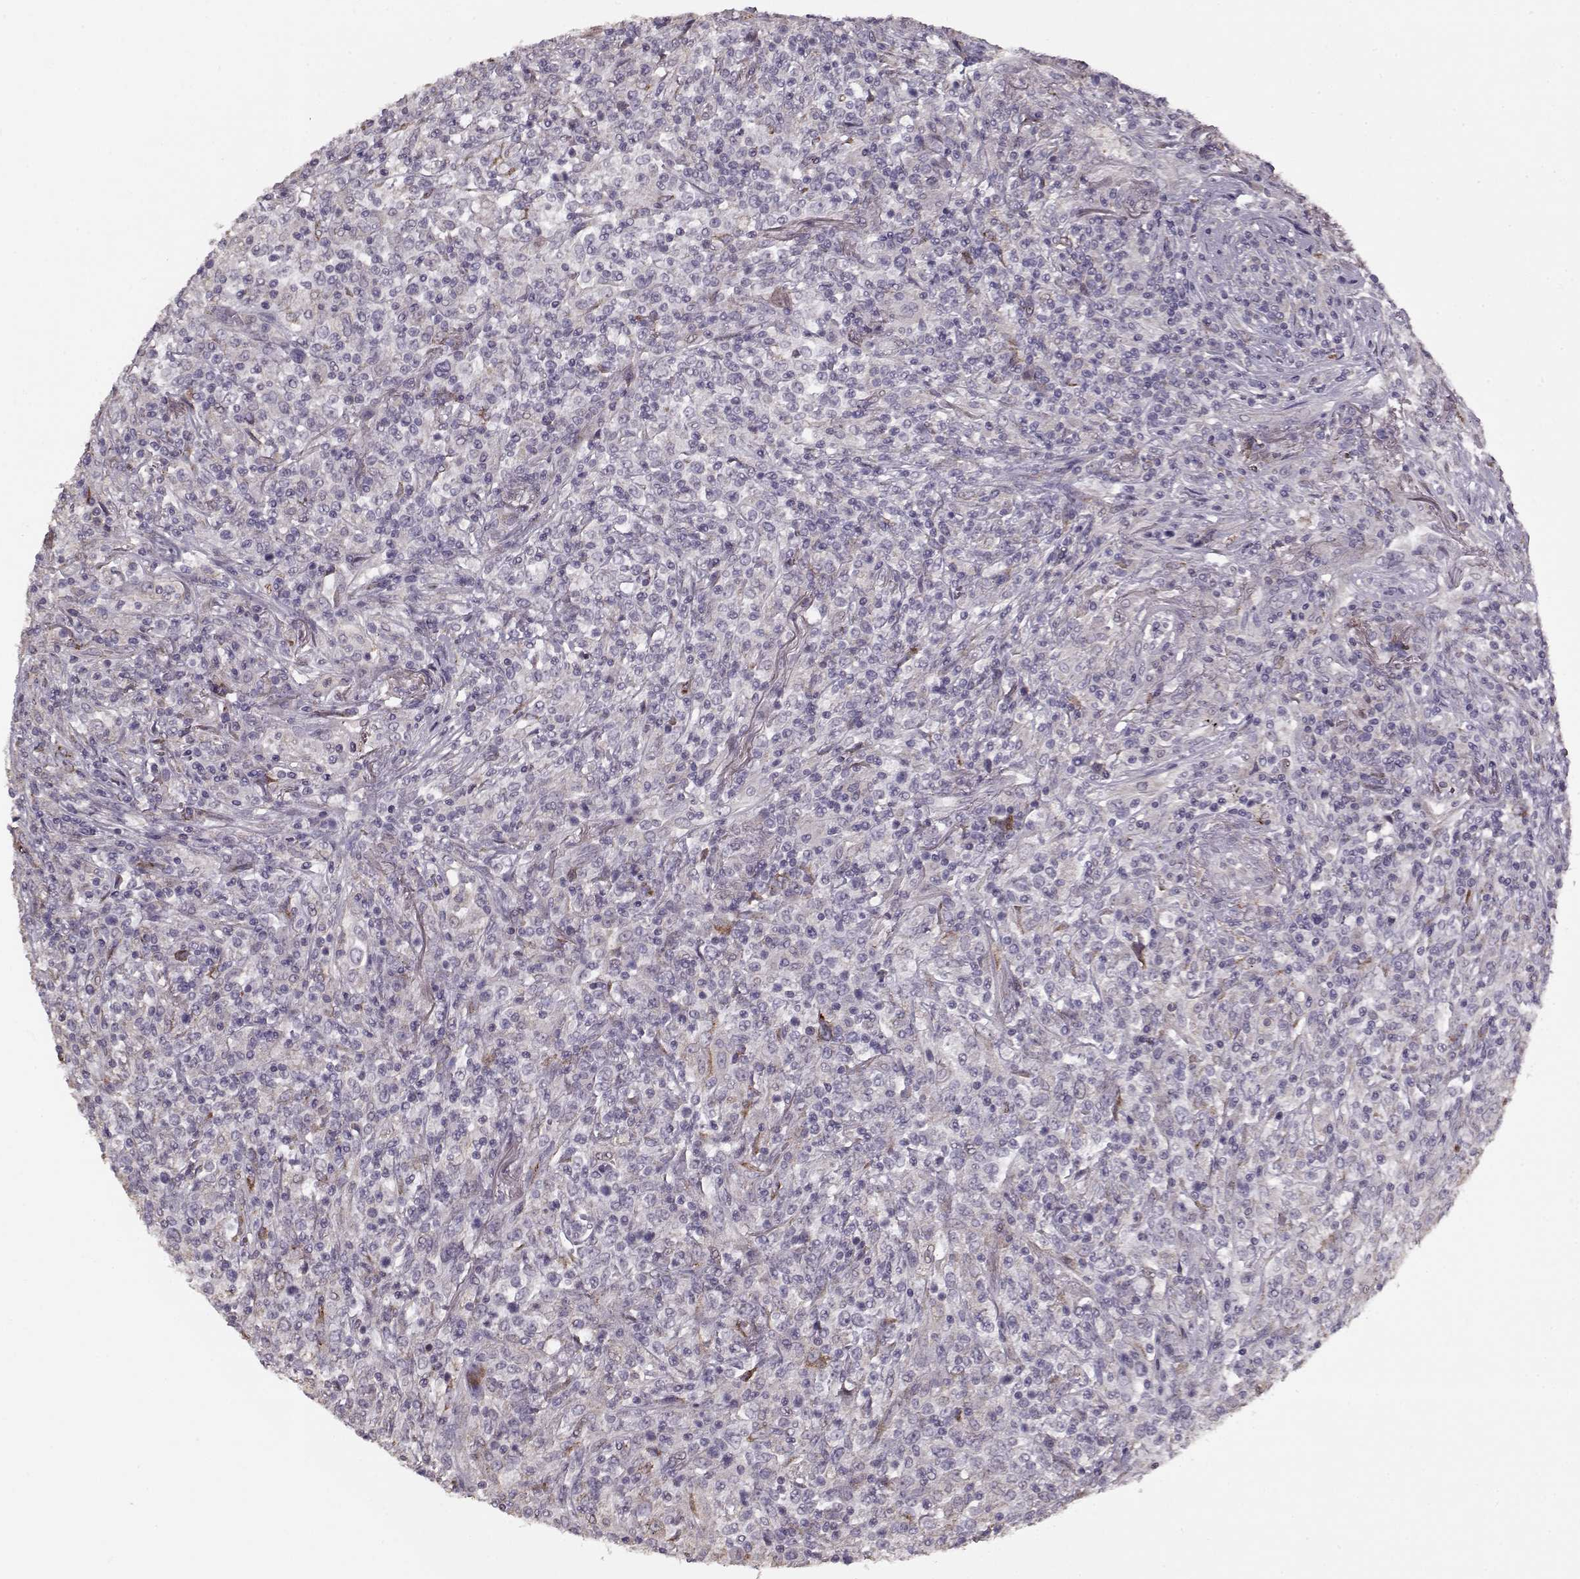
{"staining": {"intensity": "negative", "quantity": "none", "location": "none"}, "tissue": "lymphoma", "cell_type": "Tumor cells", "image_type": "cancer", "snomed": [{"axis": "morphology", "description": "Malignant lymphoma, non-Hodgkin's type, High grade"}, {"axis": "topography", "description": "Lung"}], "caption": "IHC histopathology image of human lymphoma stained for a protein (brown), which reveals no expression in tumor cells.", "gene": "LAMA2", "patient": {"sex": "male", "age": 79}}